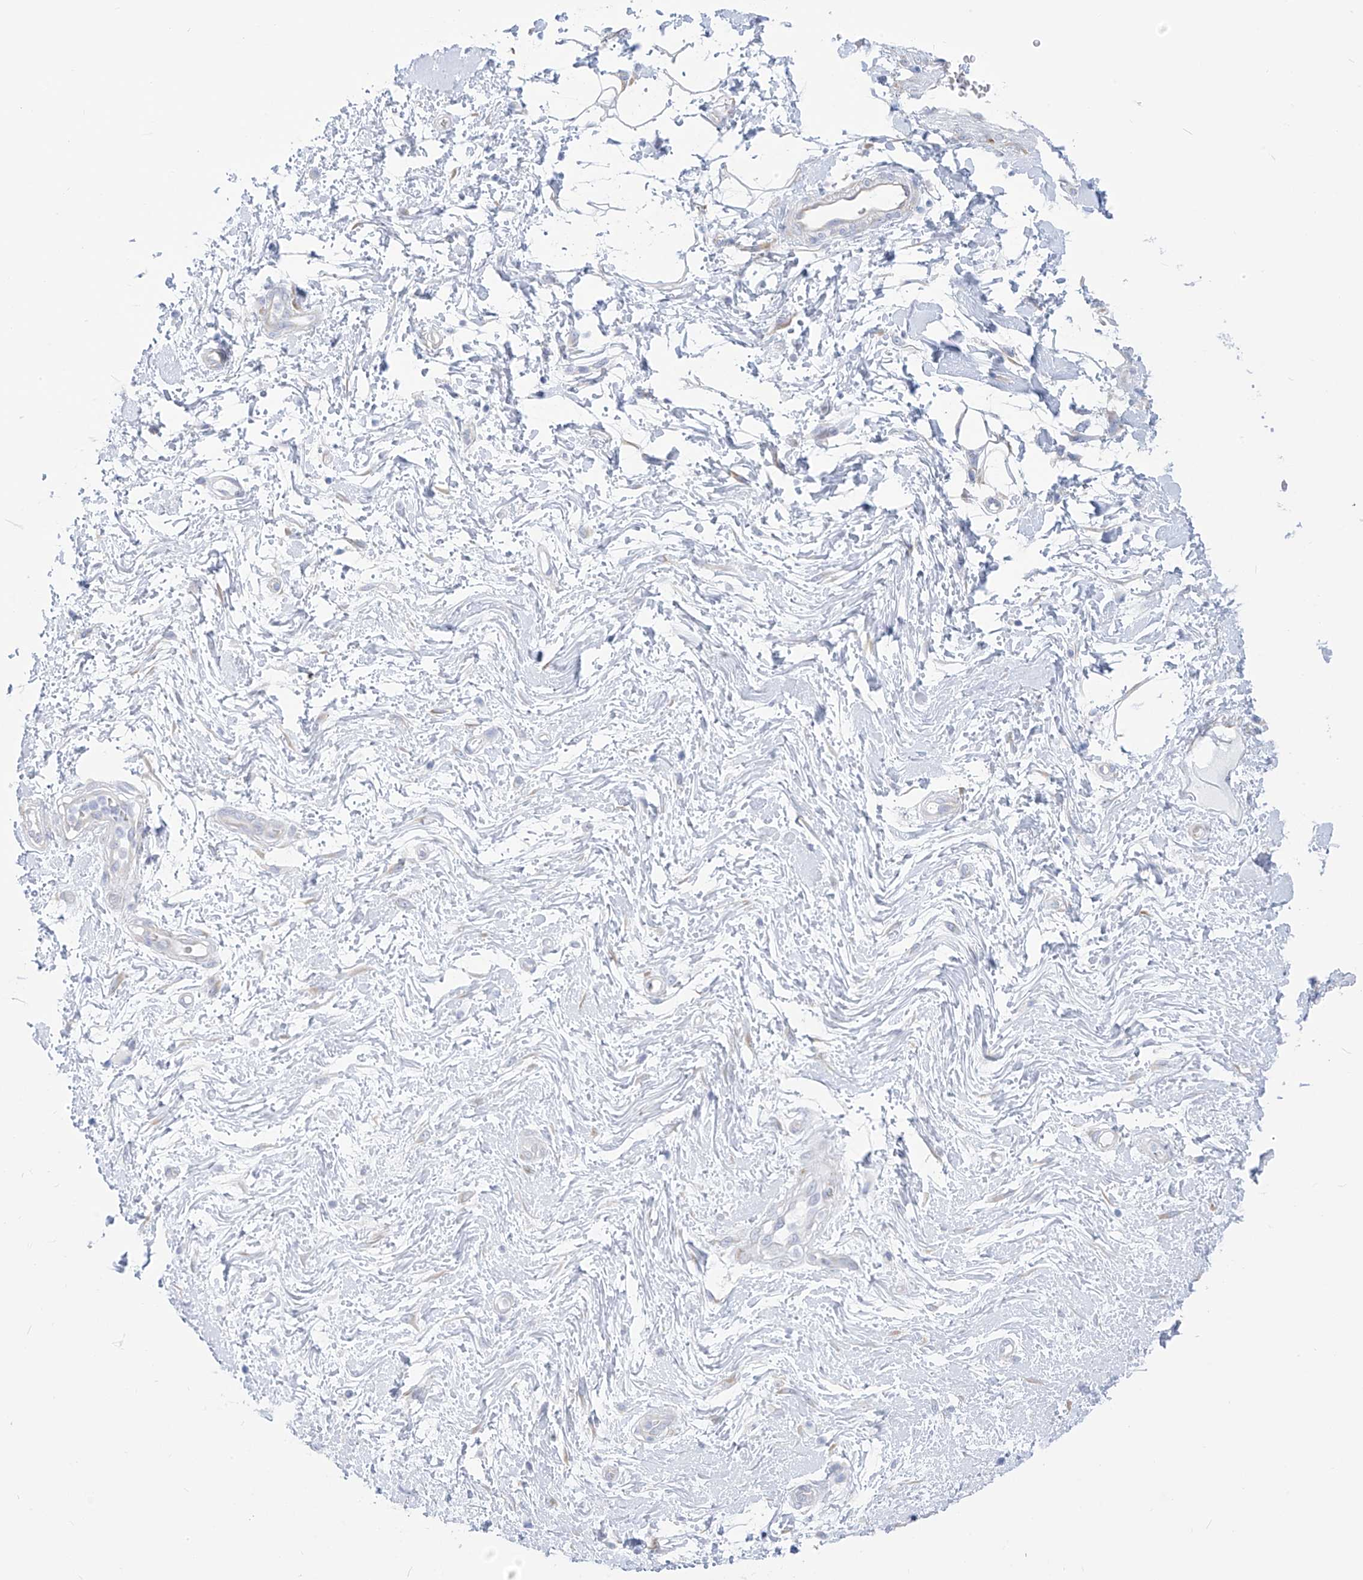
{"staining": {"intensity": "negative", "quantity": "none", "location": "none"}, "tissue": "adipose tissue", "cell_type": "Adipocytes", "image_type": "normal", "snomed": [{"axis": "morphology", "description": "Normal tissue, NOS"}, {"axis": "morphology", "description": "Adenocarcinoma, NOS"}, {"axis": "topography", "description": "Pancreas"}, {"axis": "topography", "description": "Peripheral nerve tissue"}], "caption": "Immunohistochemistry (IHC) of normal adipose tissue reveals no expression in adipocytes.", "gene": "RCN2", "patient": {"sex": "male", "age": 59}}